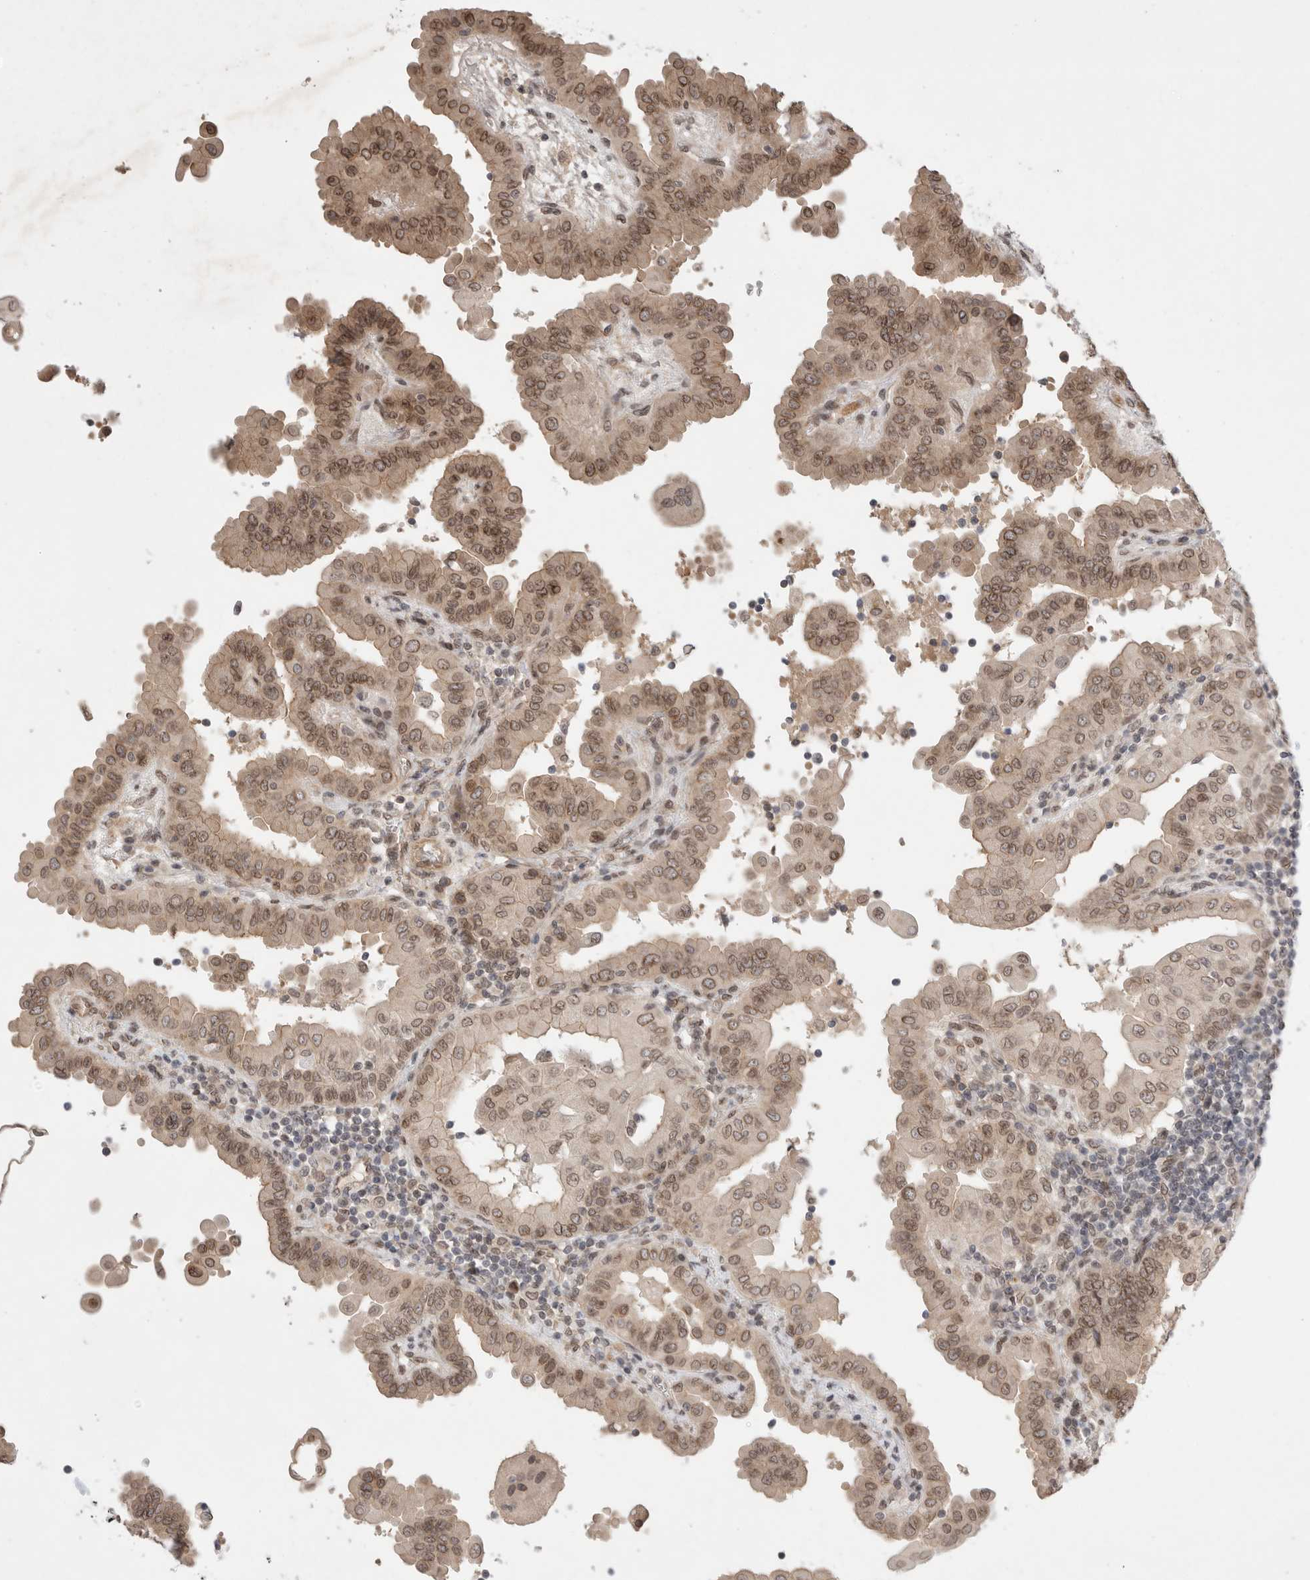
{"staining": {"intensity": "moderate", "quantity": ">75%", "location": "cytoplasmic/membranous,nuclear"}, "tissue": "thyroid cancer", "cell_type": "Tumor cells", "image_type": "cancer", "snomed": [{"axis": "morphology", "description": "Papillary adenocarcinoma, NOS"}, {"axis": "topography", "description": "Thyroid gland"}], "caption": "Immunohistochemistry (DAB) staining of thyroid papillary adenocarcinoma demonstrates moderate cytoplasmic/membranous and nuclear protein positivity in approximately >75% of tumor cells. The staining was performed using DAB to visualize the protein expression in brown, while the nuclei were stained in blue with hematoxylin (Magnification: 20x).", "gene": "LEMD3", "patient": {"sex": "male", "age": 33}}